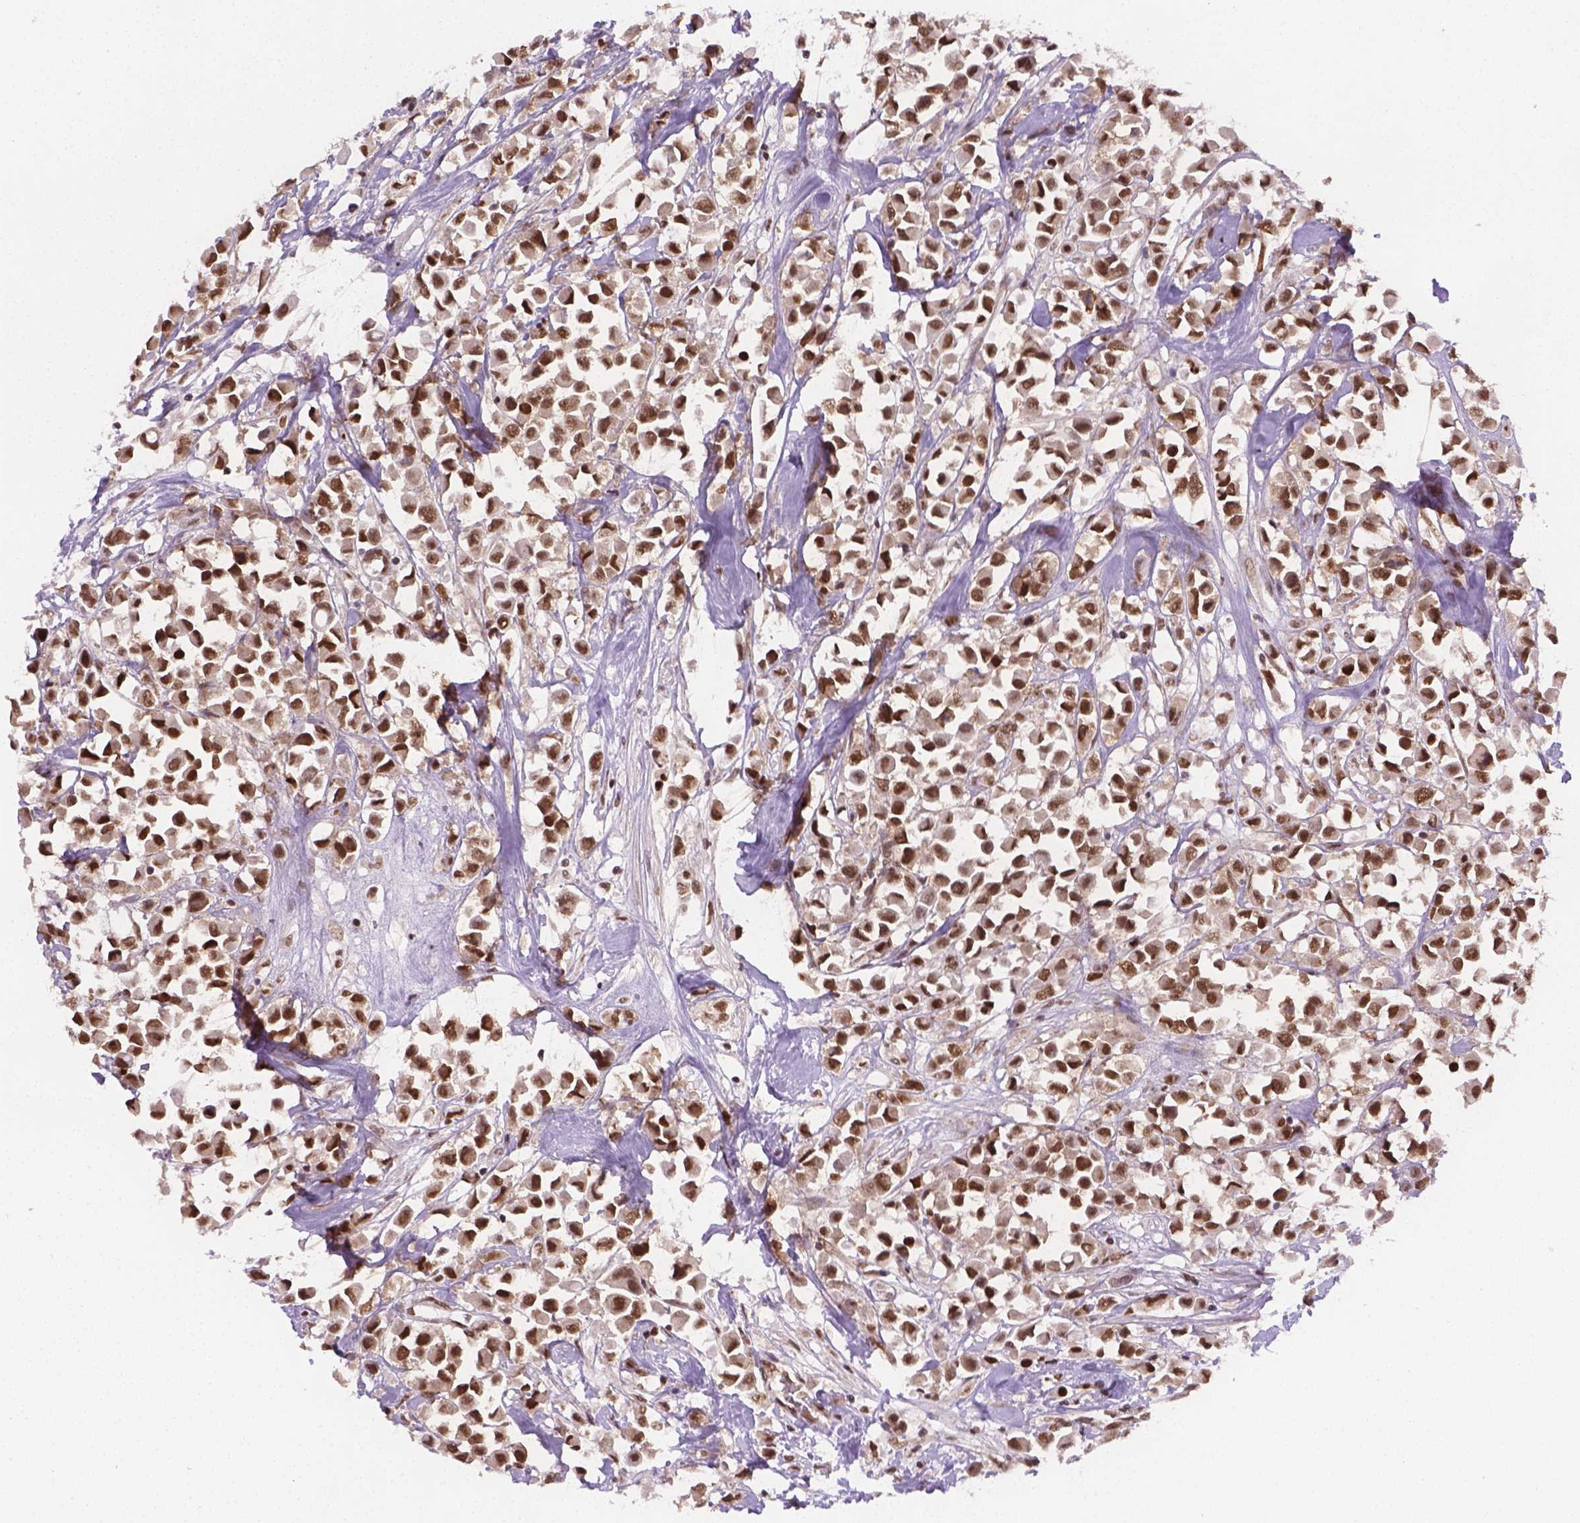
{"staining": {"intensity": "strong", "quantity": ">75%", "location": "nuclear"}, "tissue": "breast cancer", "cell_type": "Tumor cells", "image_type": "cancer", "snomed": [{"axis": "morphology", "description": "Duct carcinoma"}, {"axis": "topography", "description": "Breast"}], "caption": "Breast cancer (invasive ductal carcinoma) was stained to show a protein in brown. There is high levels of strong nuclear expression in about >75% of tumor cells.", "gene": "FANCE", "patient": {"sex": "female", "age": 61}}